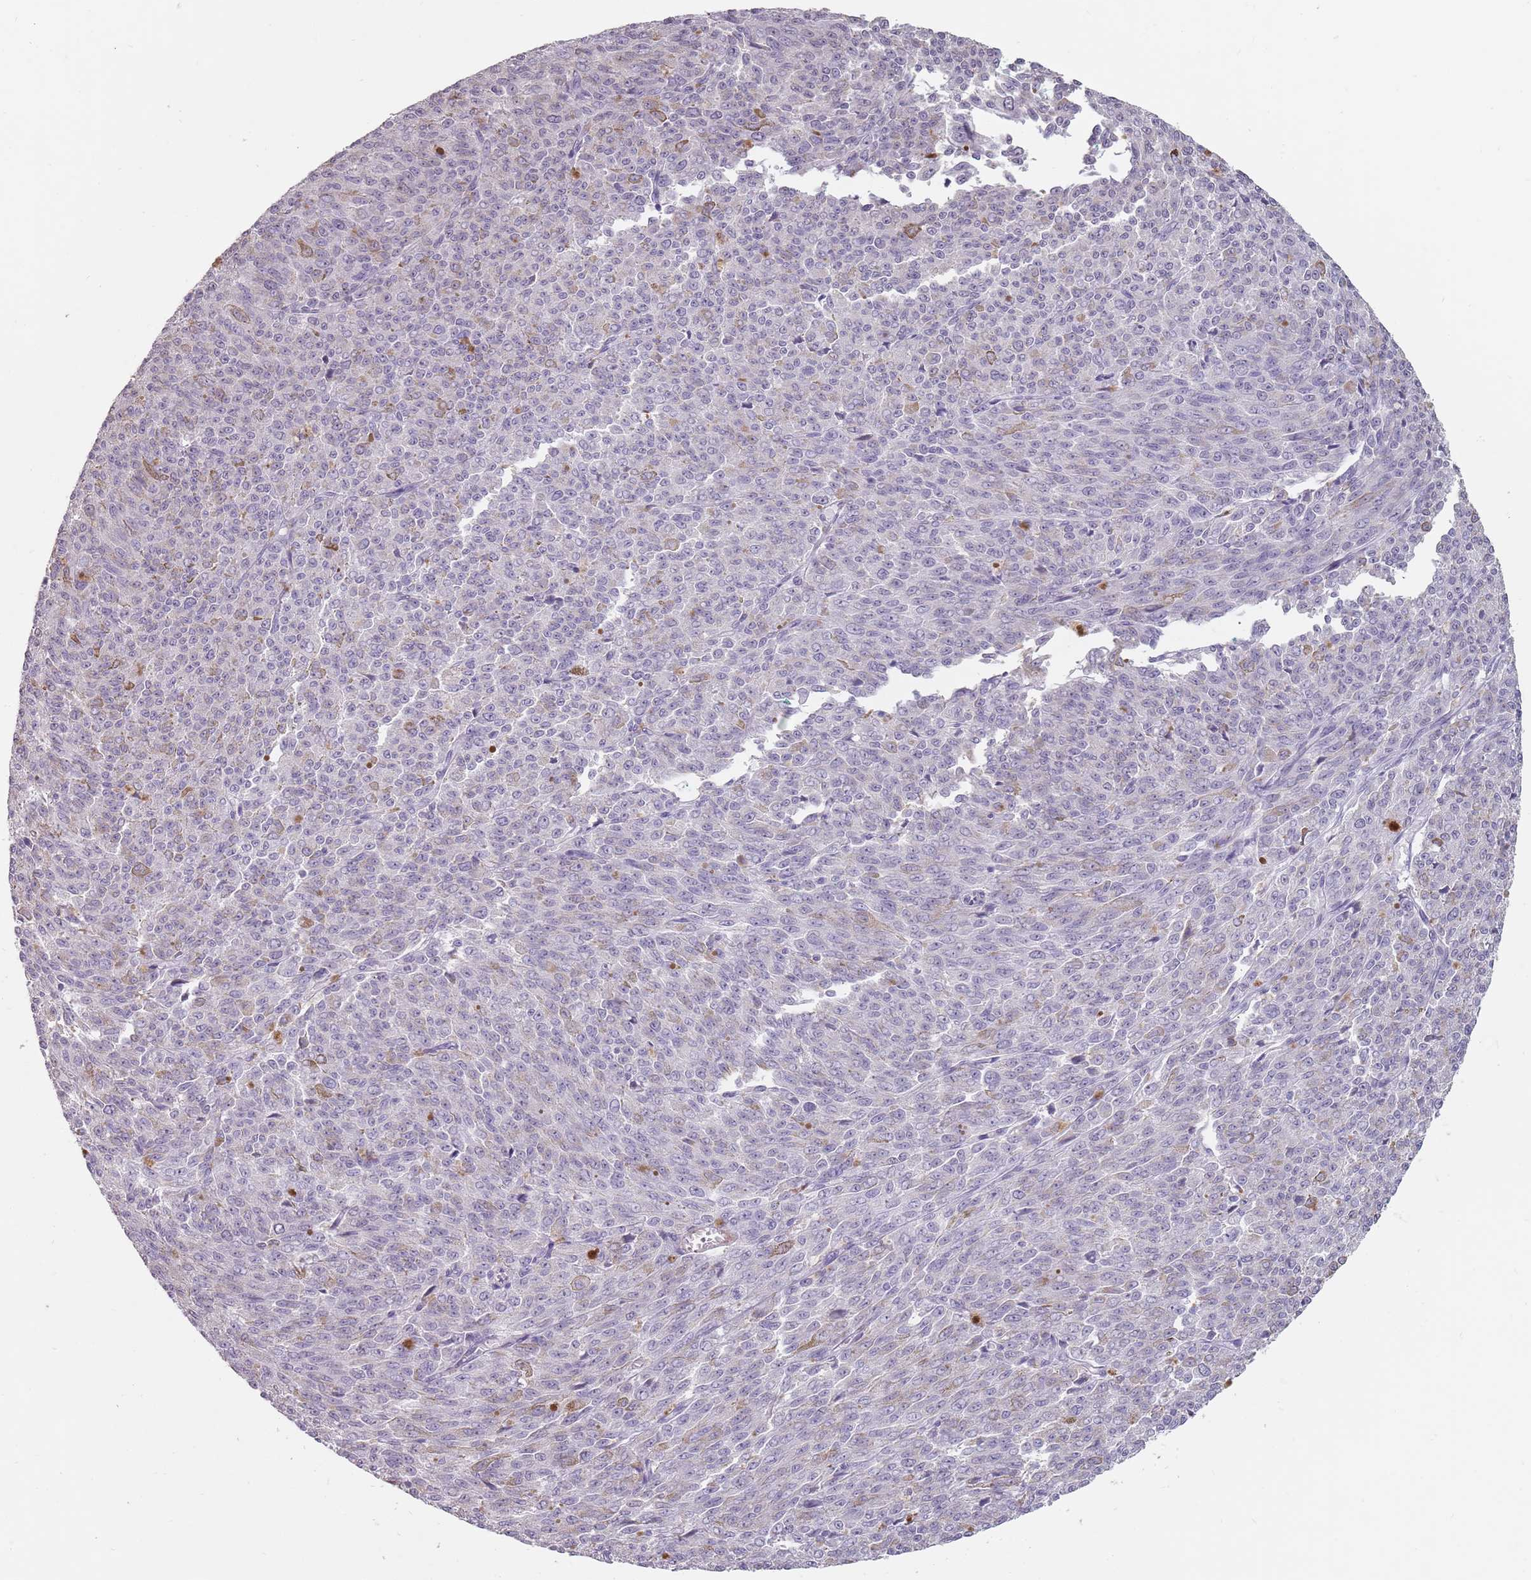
{"staining": {"intensity": "negative", "quantity": "none", "location": "none"}, "tissue": "melanoma", "cell_type": "Tumor cells", "image_type": "cancer", "snomed": [{"axis": "morphology", "description": "Malignant melanoma, NOS"}, {"axis": "topography", "description": "Skin"}], "caption": "Human malignant melanoma stained for a protein using immunohistochemistry (IHC) shows no staining in tumor cells.", "gene": "STYK1", "patient": {"sex": "female", "age": 52}}